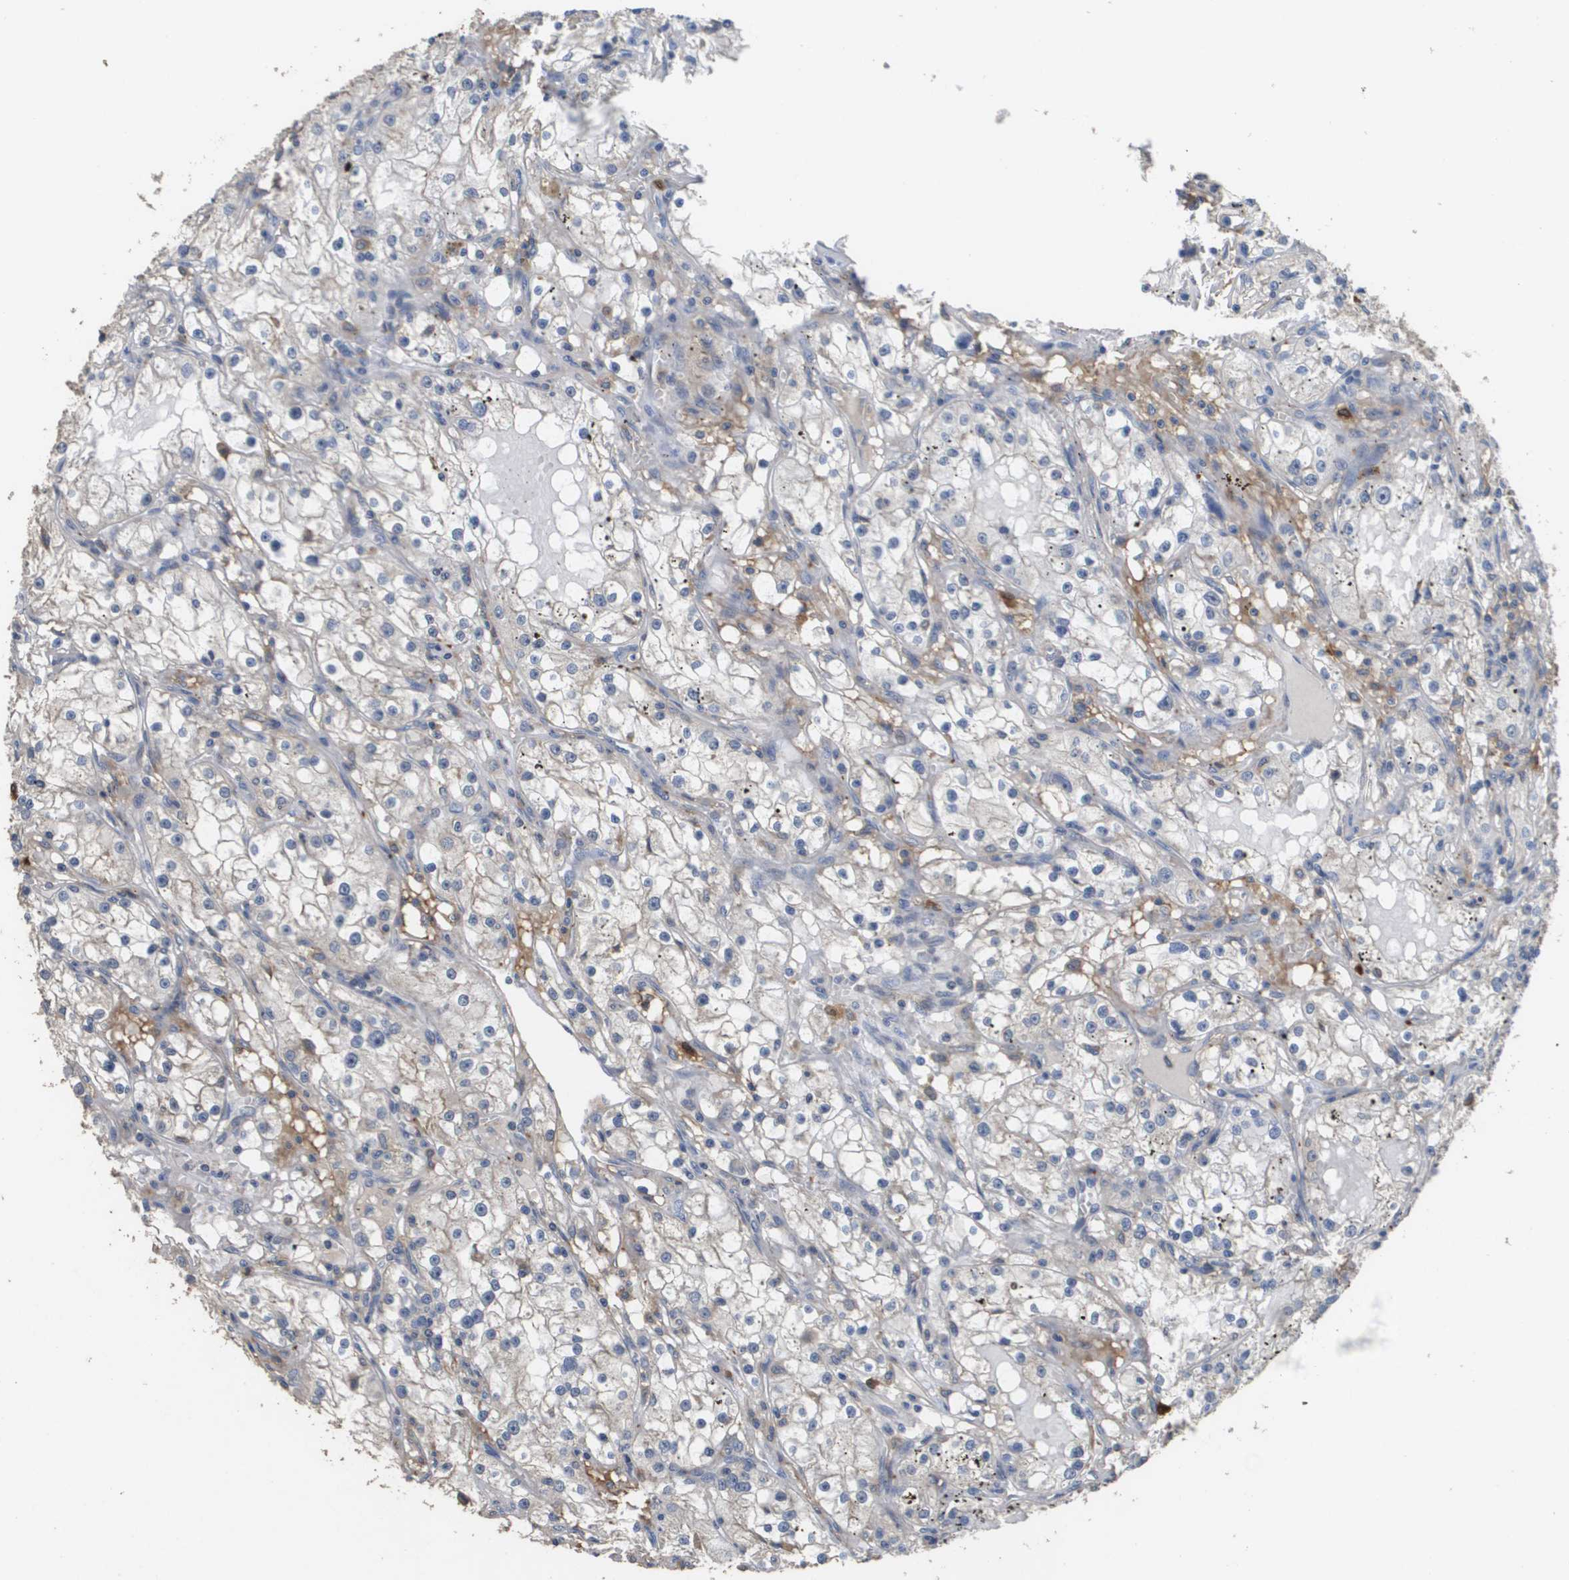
{"staining": {"intensity": "negative", "quantity": "none", "location": "none"}, "tissue": "renal cancer", "cell_type": "Tumor cells", "image_type": "cancer", "snomed": [{"axis": "morphology", "description": "Adenocarcinoma, NOS"}, {"axis": "topography", "description": "Kidney"}], "caption": "This histopathology image is of renal cancer (adenocarcinoma) stained with immunohistochemistry to label a protein in brown with the nuclei are counter-stained blue. There is no positivity in tumor cells. (DAB immunohistochemistry visualized using brightfield microscopy, high magnification).", "gene": "RAB27B", "patient": {"sex": "male", "age": 56}}